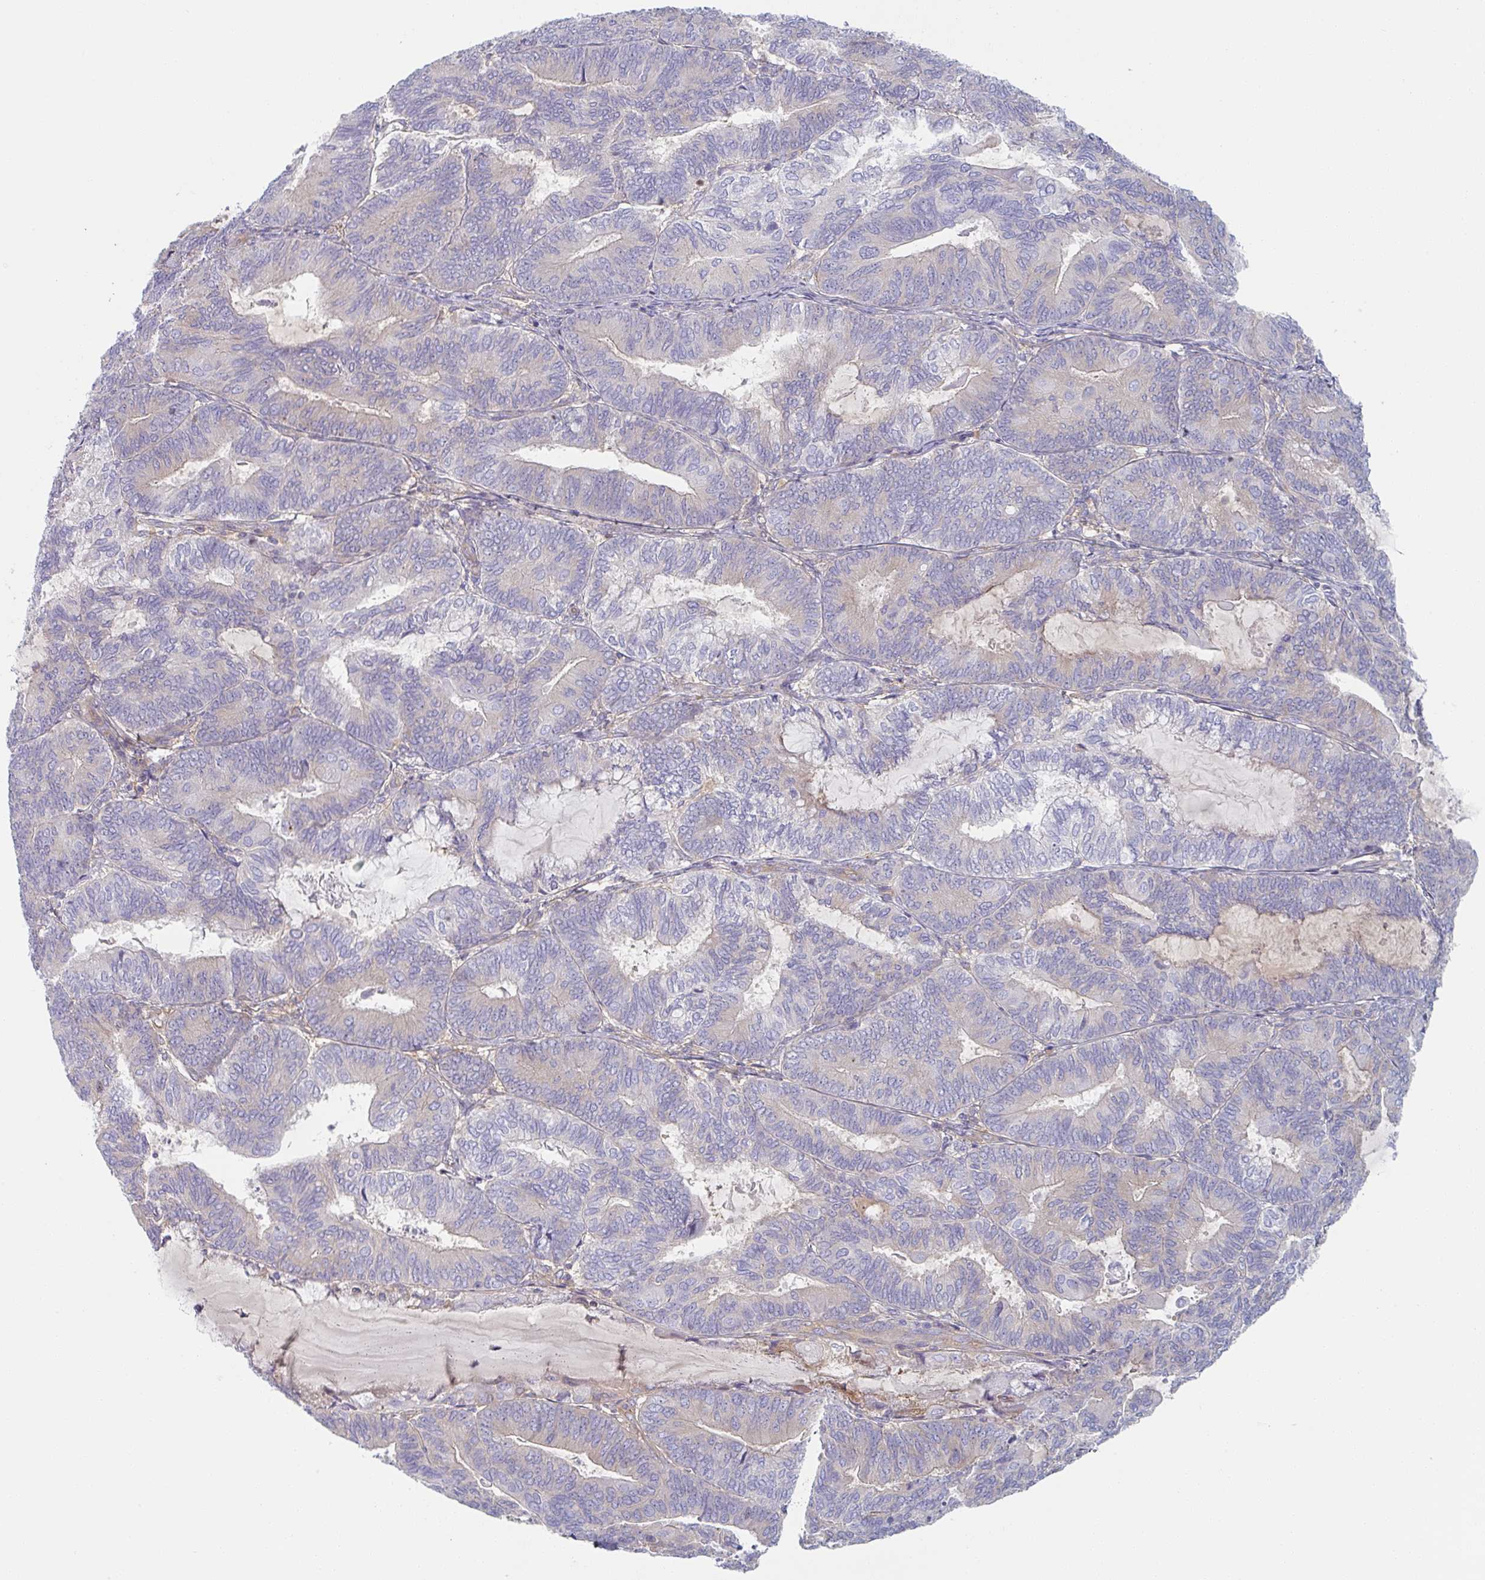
{"staining": {"intensity": "weak", "quantity": "<25%", "location": "cytoplasmic/membranous"}, "tissue": "endometrial cancer", "cell_type": "Tumor cells", "image_type": "cancer", "snomed": [{"axis": "morphology", "description": "Adenocarcinoma, NOS"}, {"axis": "topography", "description": "Endometrium"}], "caption": "Protein analysis of endometrial adenocarcinoma reveals no significant staining in tumor cells.", "gene": "AMPD2", "patient": {"sex": "female", "age": 81}}